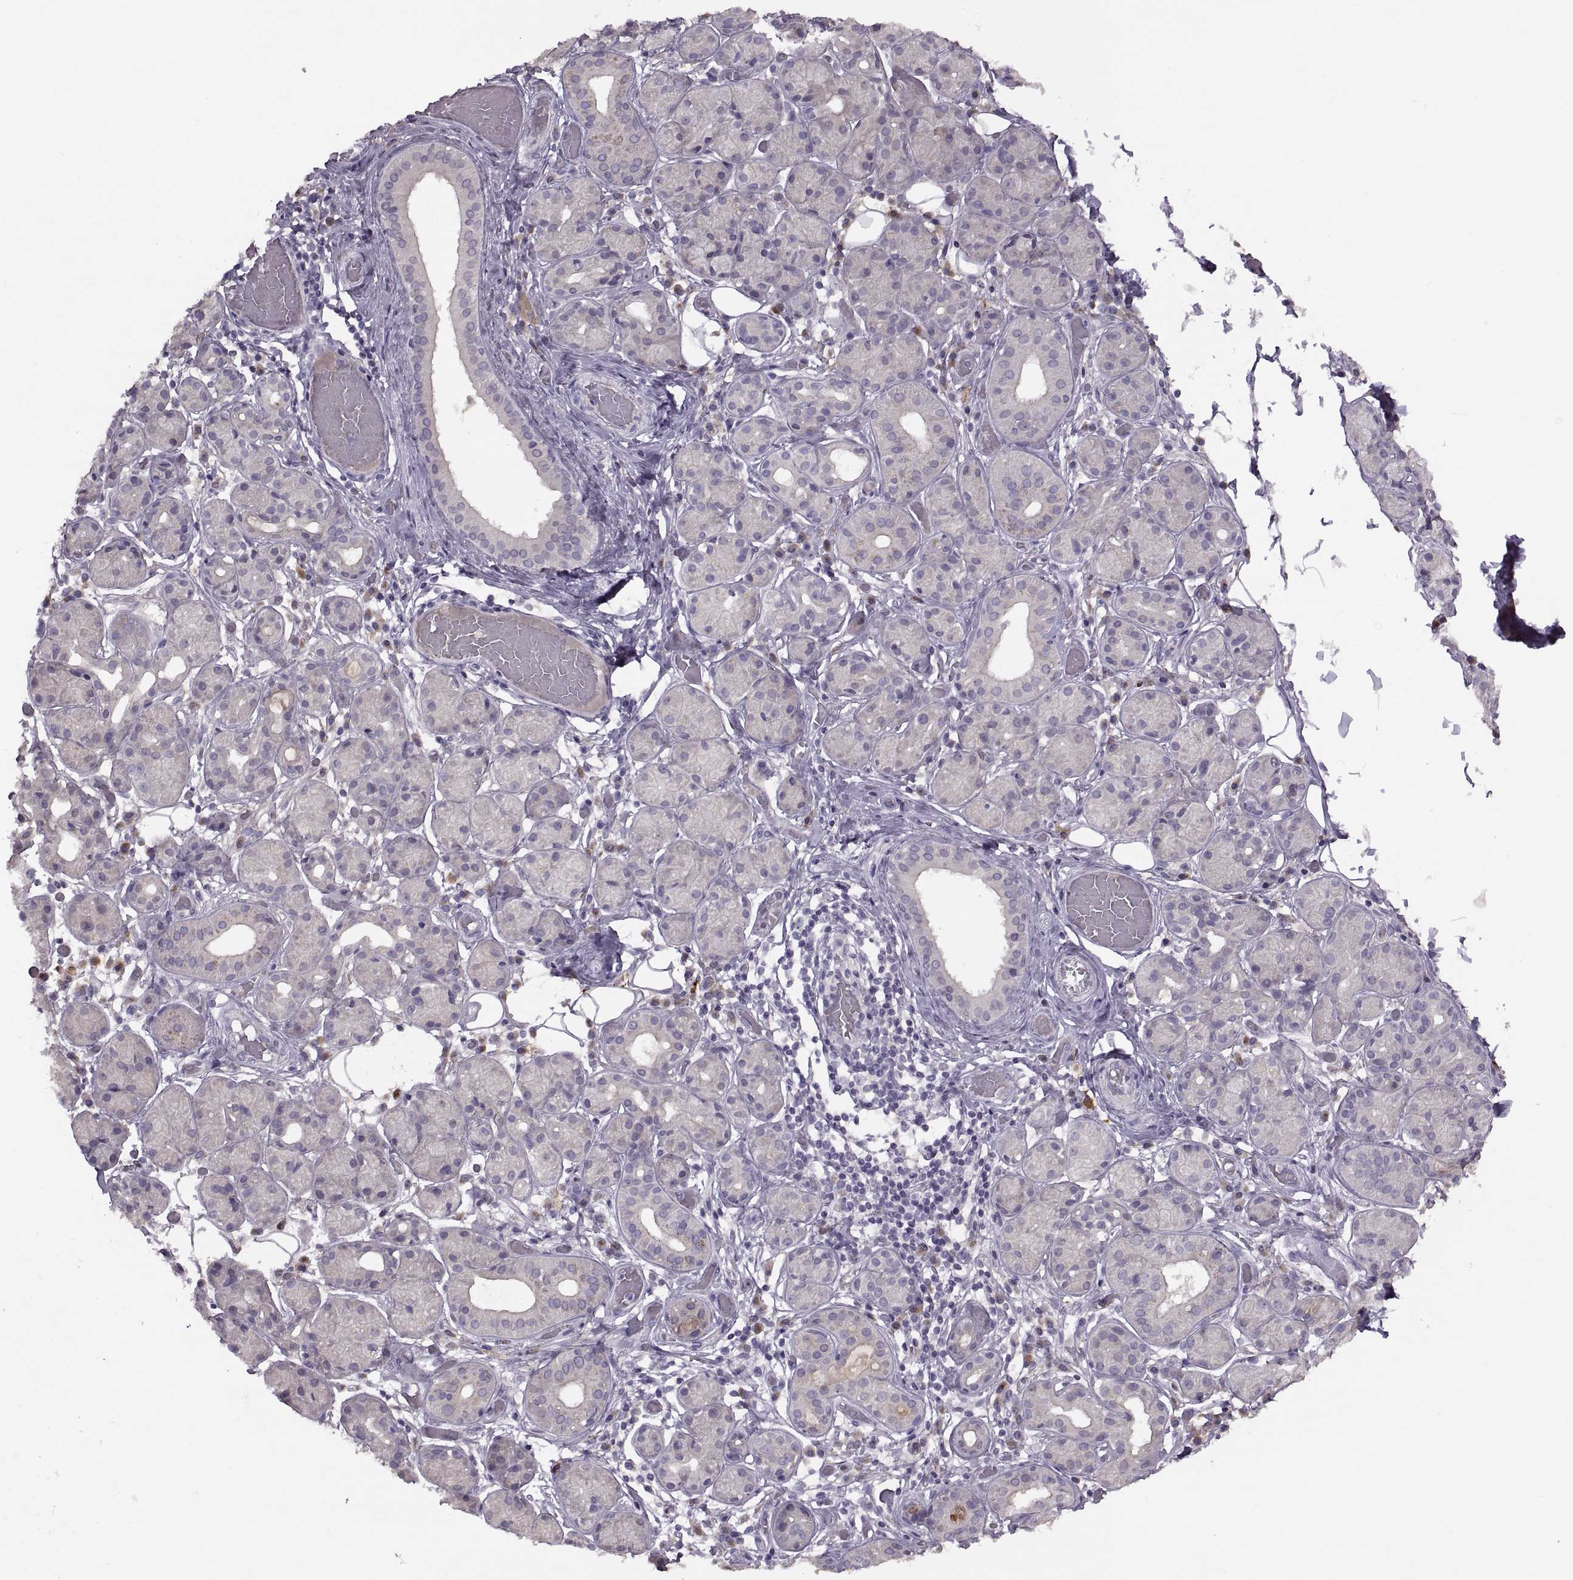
{"staining": {"intensity": "negative", "quantity": "none", "location": "none"}, "tissue": "salivary gland", "cell_type": "Glandular cells", "image_type": "normal", "snomed": [{"axis": "morphology", "description": "Normal tissue, NOS"}, {"axis": "topography", "description": "Salivary gland"}, {"axis": "topography", "description": "Peripheral nerve tissue"}], "caption": "The micrograph demonstrates no staining of glandular cells in unremarkable salivary gland. (Immunohistochemistry, brightfield microscopy, high magnification).", "gene": "H2AP", "patient": {"sex": "male", "age": 71}}